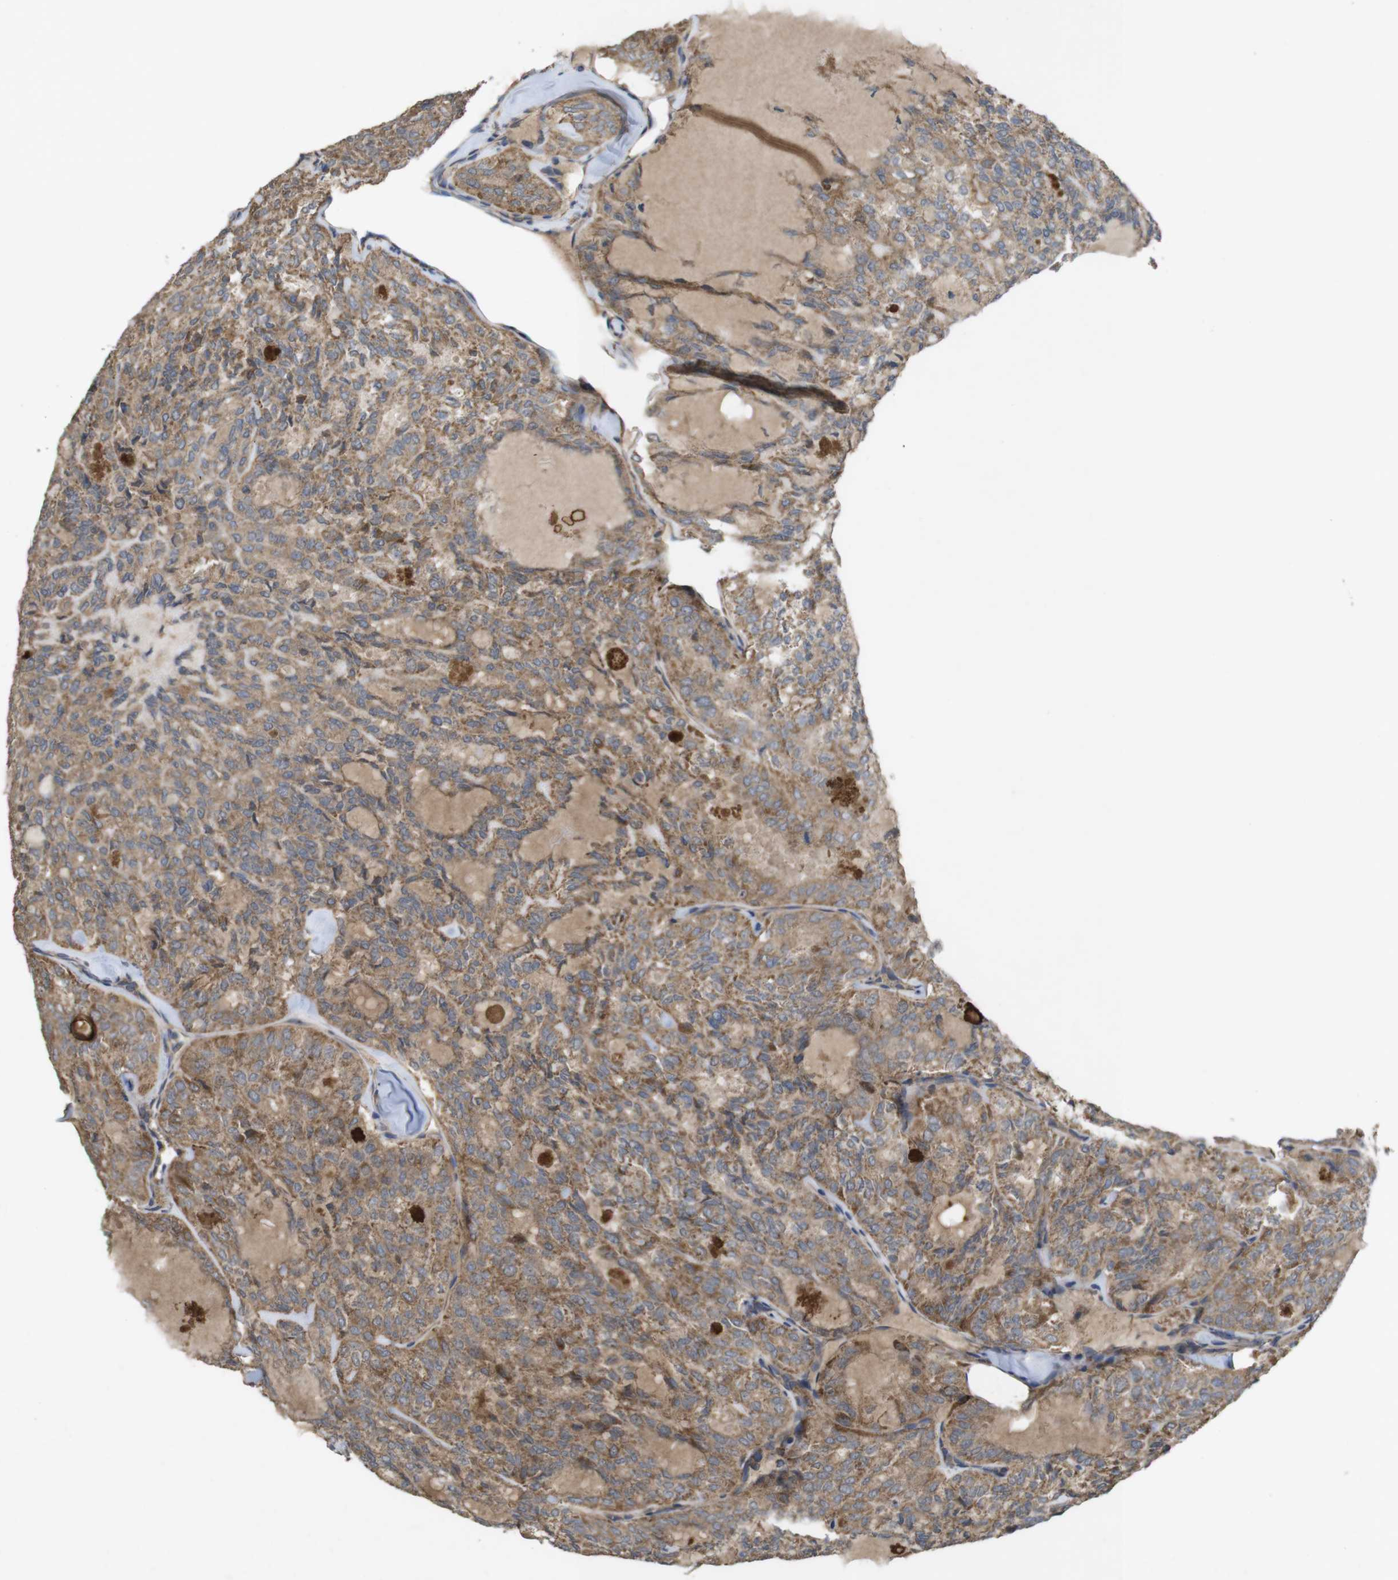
{"staining": {"intensity": "moderate", "quantity": ">75%", "location": "cytoplasmic/membranous"}, "tissue": "thyroid cancer", "cell_type": "Tumor cells", "image_type": "cancer", "snomed": [{"axis": "morphology", "description": "Follicular adenoma carcinoma, NOS"}, {"axis": "topography", "description": "Thyroid gland"}], "caption": "Protein expression by immunohistochemistry exhibits moderate cytoplasmic/membranous expression in approximately >75% of tumor cells in thyroid cancer (follicular adenoma carcinoma).", "gene": "KCNS3", "patient": {"sex": "male", "age": 75}}